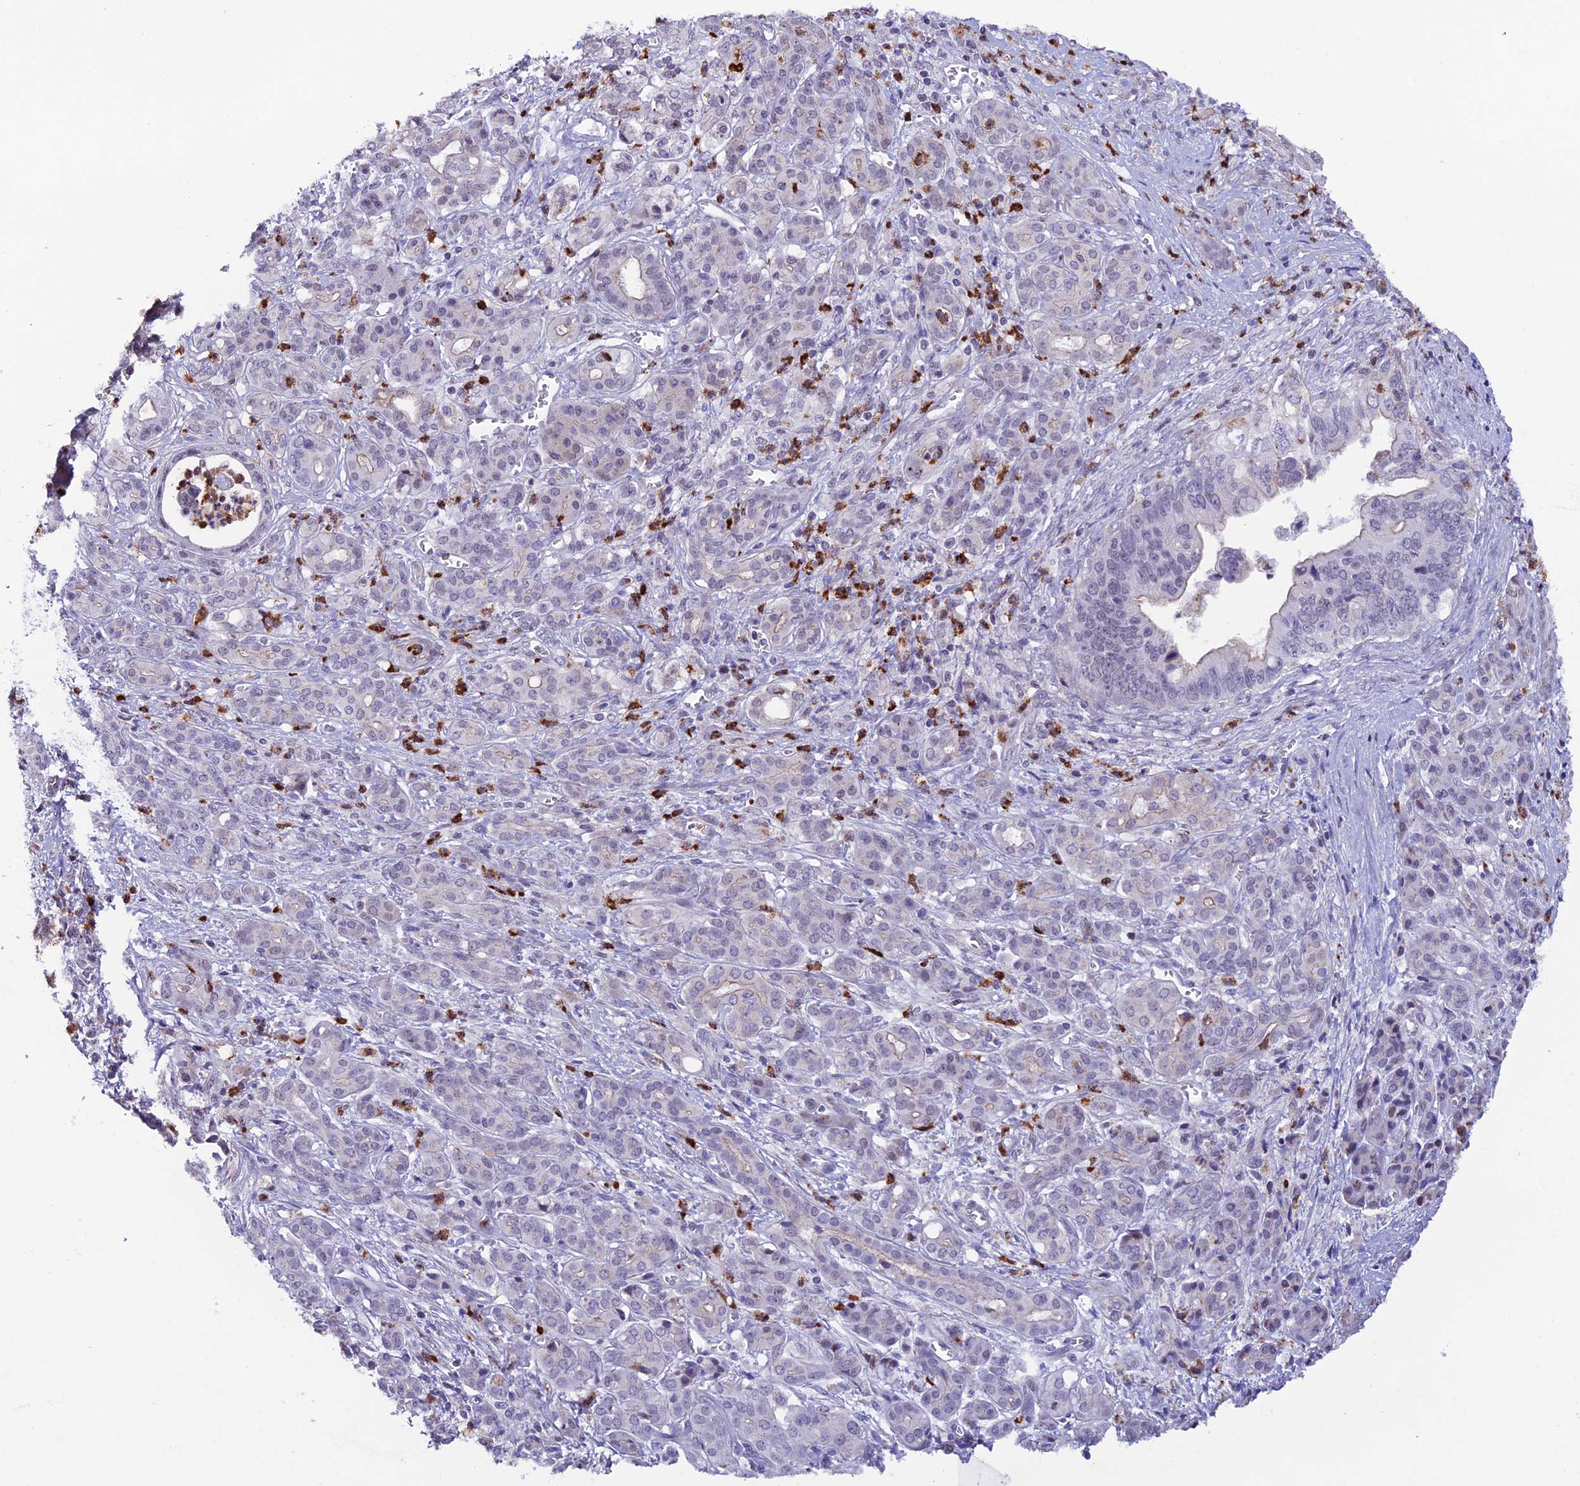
{"staining": {"intensity": "negative", "quantity": "none", "location": "none"}, "tissue": "pancreatic cancer", "cell_type": "Tumor cells", "image_type": "cancer", "snomed": [{"axis": "morphology", "description": "Adenocarcinoma, NOS"}, {"axis": "topography", "description": "Pancreas"}], "caption": "An IHC micrograph of pancreatic cancer (adenocarcinoma) is shown. There is no staining in tumor cells of pancreatic cancer (adenocarcinoma). (Immunohistochemistry (ihc), brightfield microscopy, high magnification).", "gene": "COL6A6", "patient": {"sex": "male", "age": 59}}